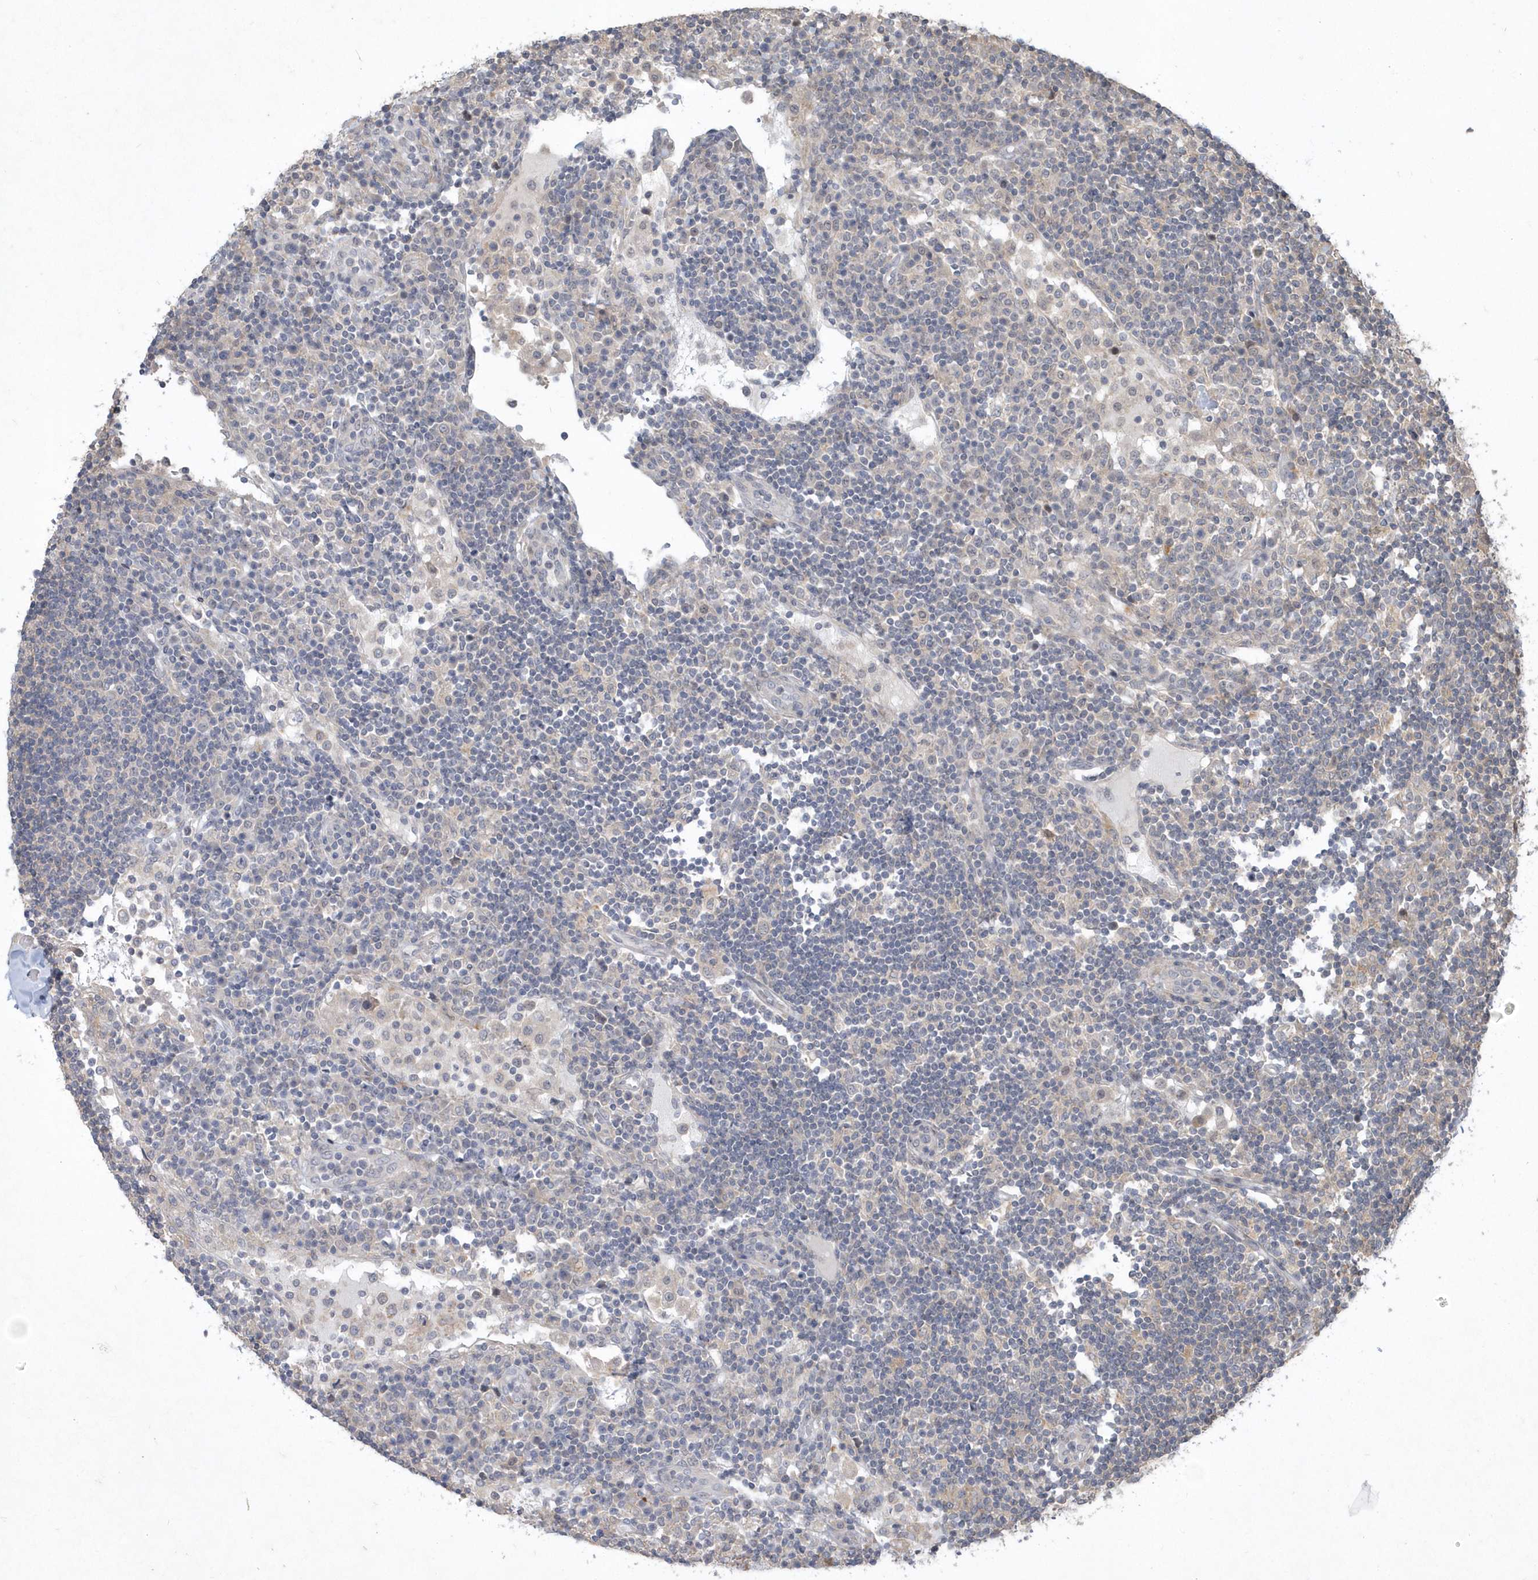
{"staining": {"intensity": "negative", "quantity": "none", "location": "none"}, "tissue": "lymph node", "cell_type": "Germinal center cells", "image_type": "normal", "snomed": [{"axis": "morphology", "description": "Normal tissue, NOS"}, {"axis": "topography", "description": "Lymph node"}], "caption": "Photomicrograph shows no significant protein expression in germinal center cells of normal lymph node. Nuclei are stained in blue.", "gene": "TSPEAR", "patient": {"sex": "female", "age": 53}}